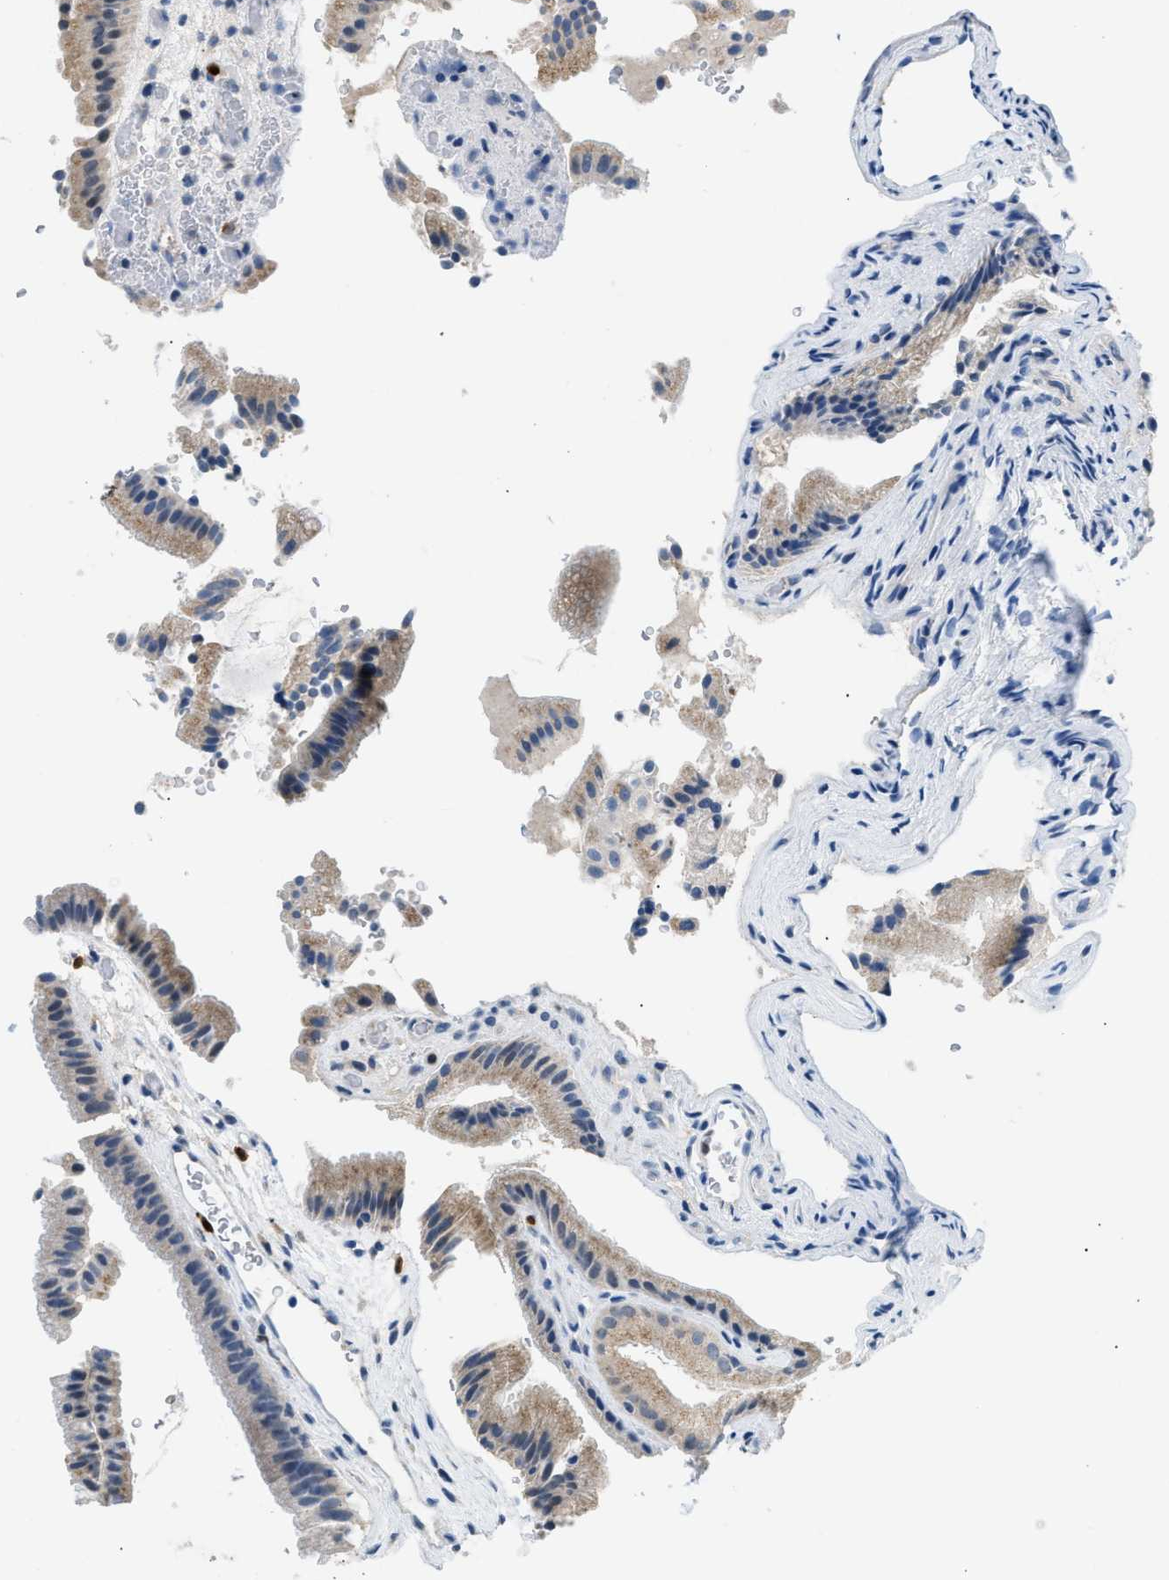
{"staining": {"intensity": "moderate", "quantity": ">75%", "location": "cytoplasmic/membranous"}, "tissue": "gallbladder", "cell_type": "Glandular cells", "image_type": "normal", "snomed": [{"axis": "morphology", "description": "Normal tissue, NOS"}, {"axis": "topography", "description": "Gallbladder"}], "caption": "Gallbladder stained with DAB IHC displays medium levels of moderate cytoplasmic/membranous positivity in about >75% of glandular cells. (DAB (3,3'-diaminobenzidine) IHC, brown staining for protein, blue staining for nuclei).", "gene": "TOMM34", "patient": {"sex": "male", "age": 49}}